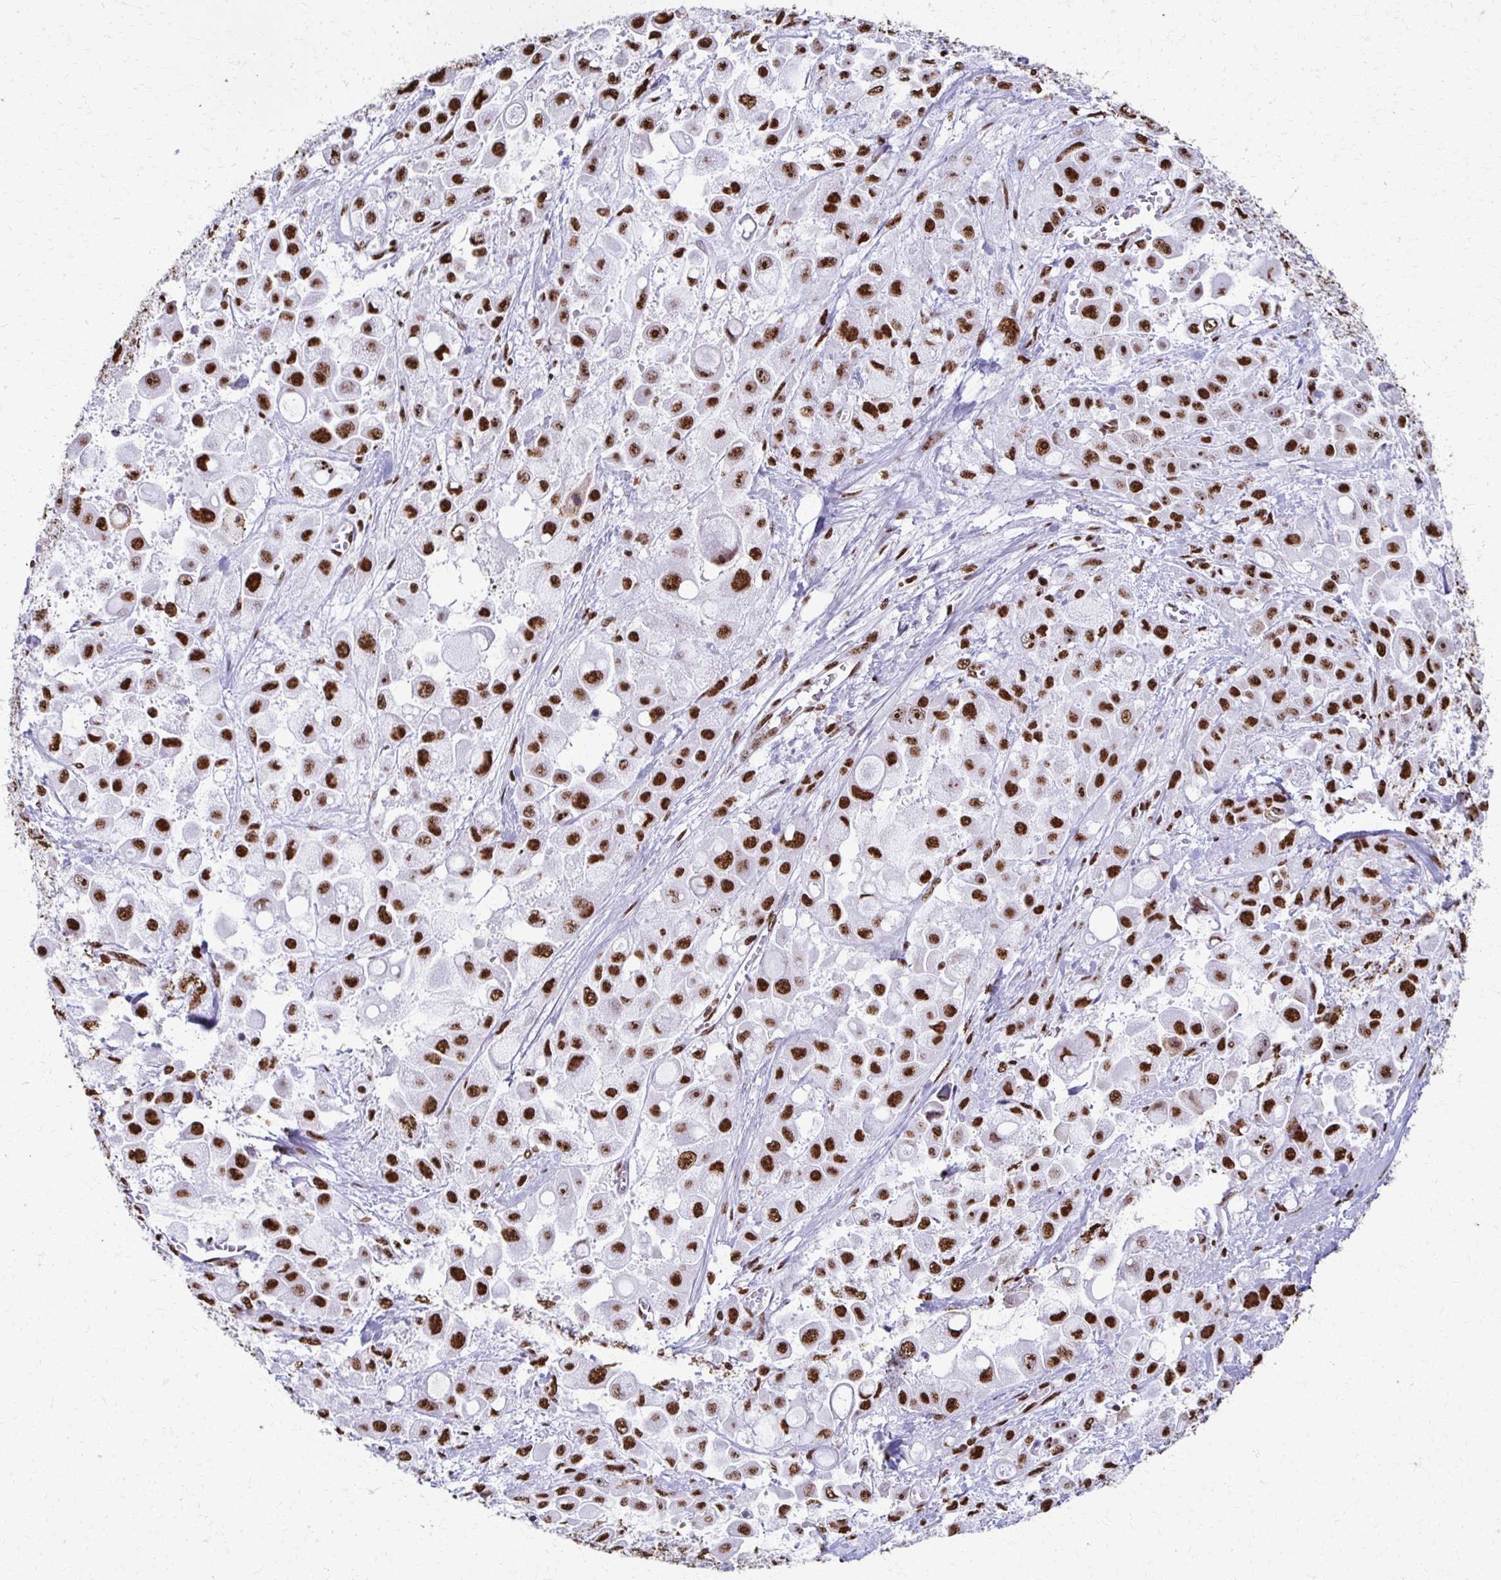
{"staining": {"intensity": "strong", "quantity": ">75%", "location": "nuclear"}, "tissue": "stomach cancer", "cell_type": "Tumor cells", "image_type": "cancer", "snomed": [{"axis": "morphology", "description": "Adenocarcinoma, NOS"}, {"axis": "topography", "description": "Stomach"}], "caption": "Human stomach cancer (adenocarcinoma) stained for a protein (brown) displays strong nuclear positive staining in about >75% of tumor cells.", "gene": "NONO", "patient": {"sex": "female", "age": 76}}